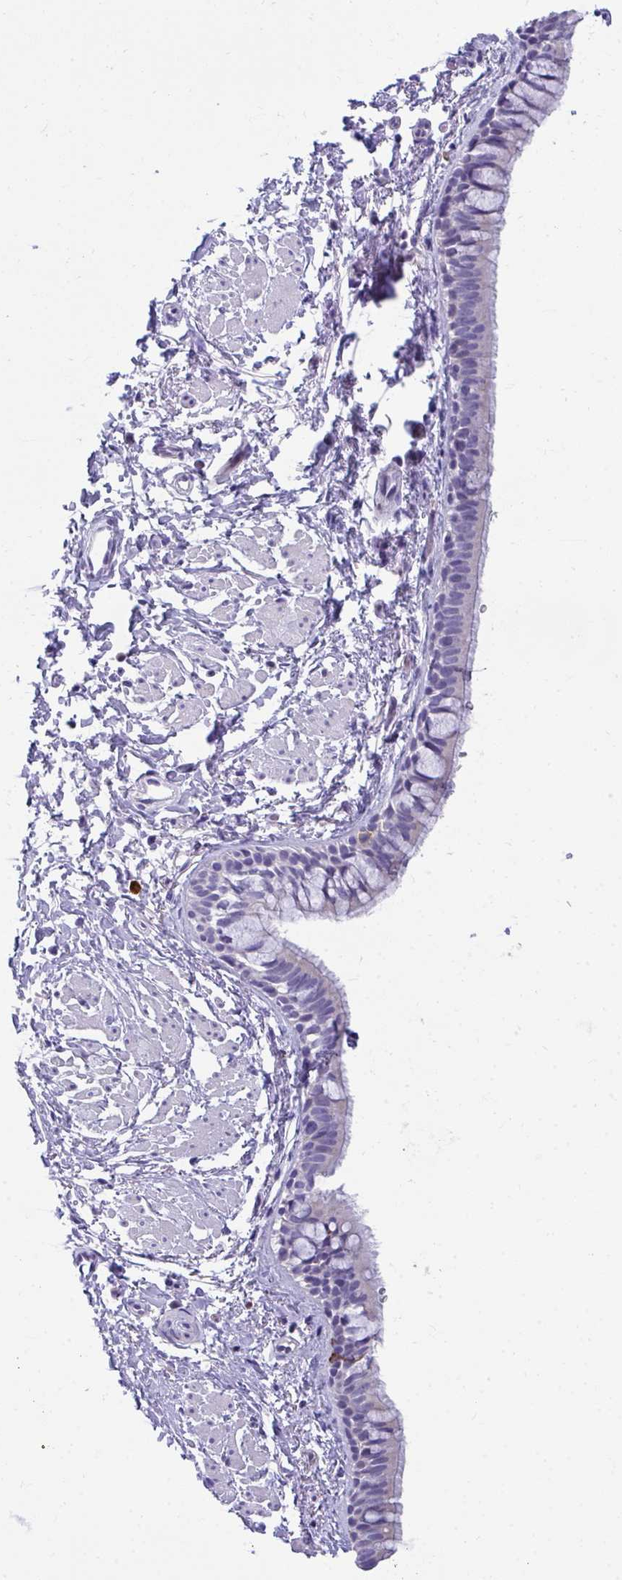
{"staining": {"intensity": "negative", "quantity": "none", "location": "none"}, "tissue": "bronchus", "cell_type": "Respiratory epithelial cells", "image_type": "normal", "snomed": [{"axis": "morphology", "description": "Normal tissue, NOS"}, {"axis": "topography", "description": "Lymph node"}, {"axis": "topography", "description": "Cartilage tissue"}, {"axis": "topography", "description": "Bronchus"}], "caption": "Immunohistochemistry of unremarkable bronchus reveals no positivity in respiratory epithelial cells. (Stains: DAB immunohistochemistry (IHC) with hematoxylin counter stain, Microscopy: brightfield microscopy at high magnification).", "gene": "TSBP1", "patient": {"sex": "female", "age": 70}}